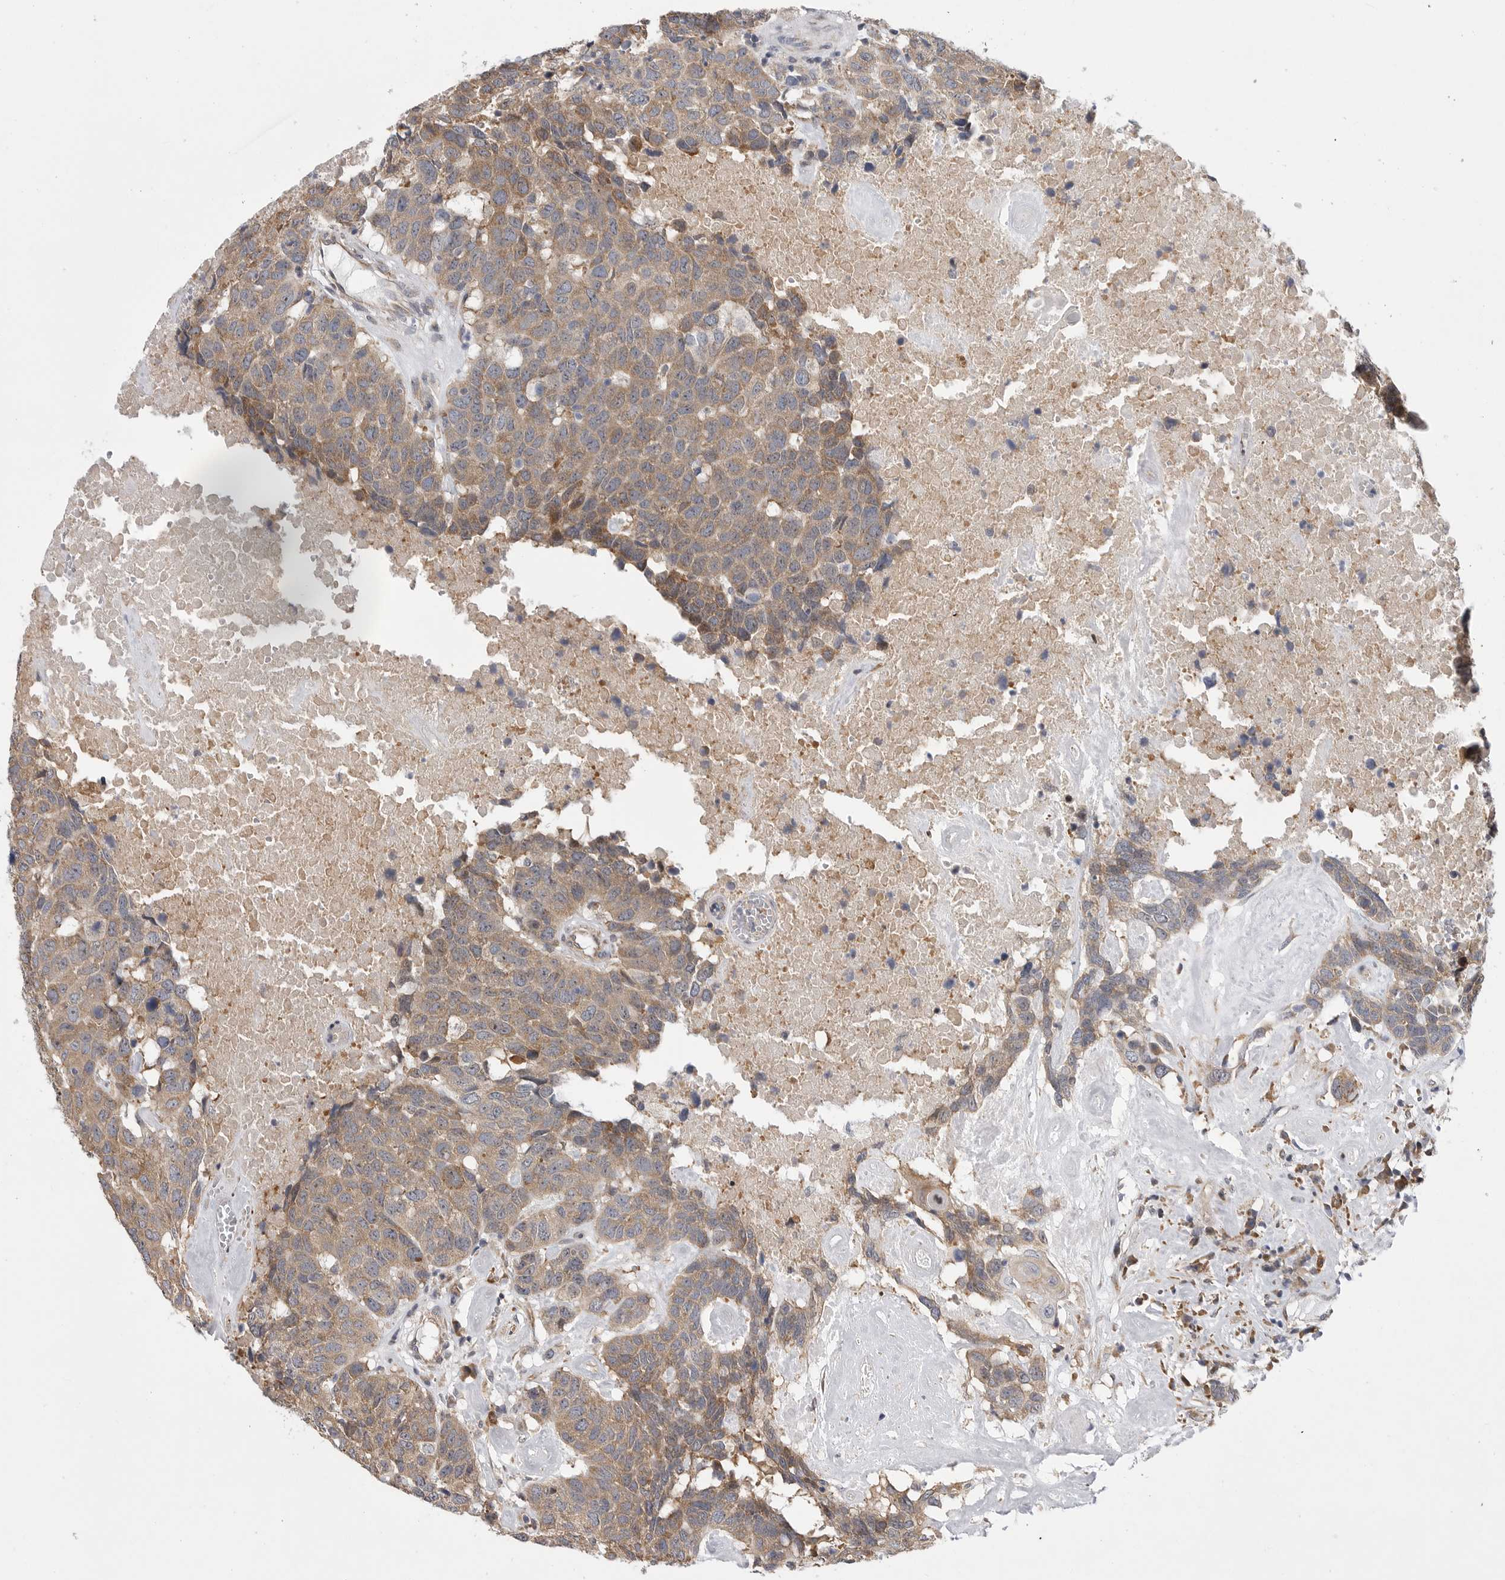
{"staining": {"intensity": "moderate", "quantity": ">75%", "location": "cytoplasmic/membranous"}, "tissue": "head and neck cancer", "cell_type": "Tumor cells", "image_type": "cancer", "snomed": [{"axis": "morphology", "description": "Squamous cell carcinoma, NOS"}, {"axis": "topography", "description": "Head-Neck"}], "caption": "Head and neck squamous cell carcinoma stained with immunohistochemistry (IHC) exhibits moderate cytoplasmic/membranous positivity in approximately >75% of tumor cells.", "gene": "FBXO43", "patient": {"sex": "male", "age": 66}}